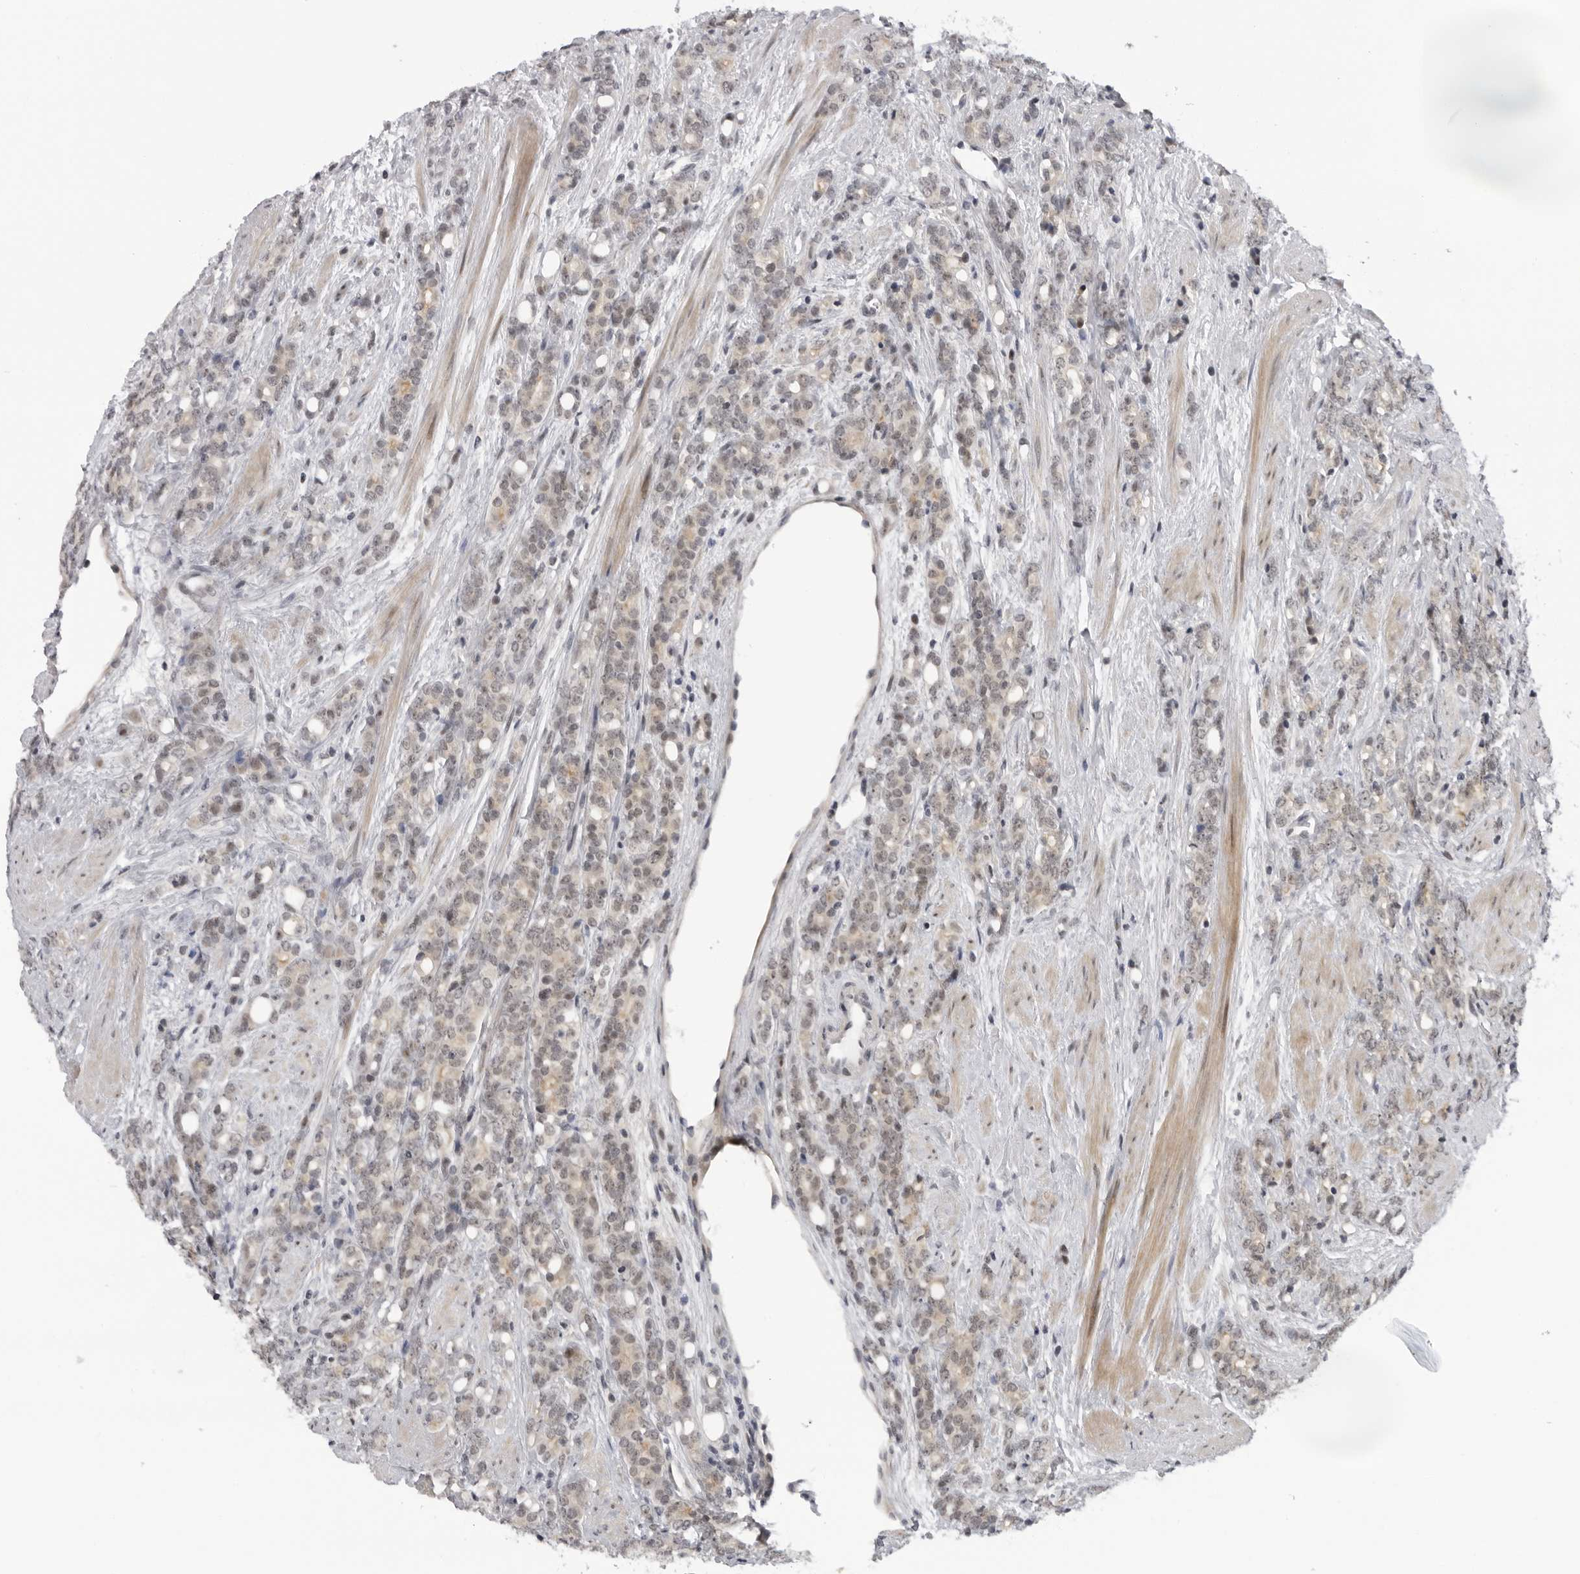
{"staining": {"intensity": "strong", "quantity": "<25%", "location": "cytoplasmic/membranous"}, "tissue": "prostate cancer", "cell_type": "Tumor cells", "image_type": "cancer", "snomed": [{"axis": "morphology", "description": "Adenocarcinoma, High grade"}, {"axis": "topography", "description": "Prostate"}], "caption": "Prostate cancer (high-grade adenocarcinoma) tissue shows strong cytoplasmic/membranous staining in about <25% of tumor cells, visualized by immunohistochemistry.", "gene": "ALPK2", "patient": {"sex": "male", "age": 62}}